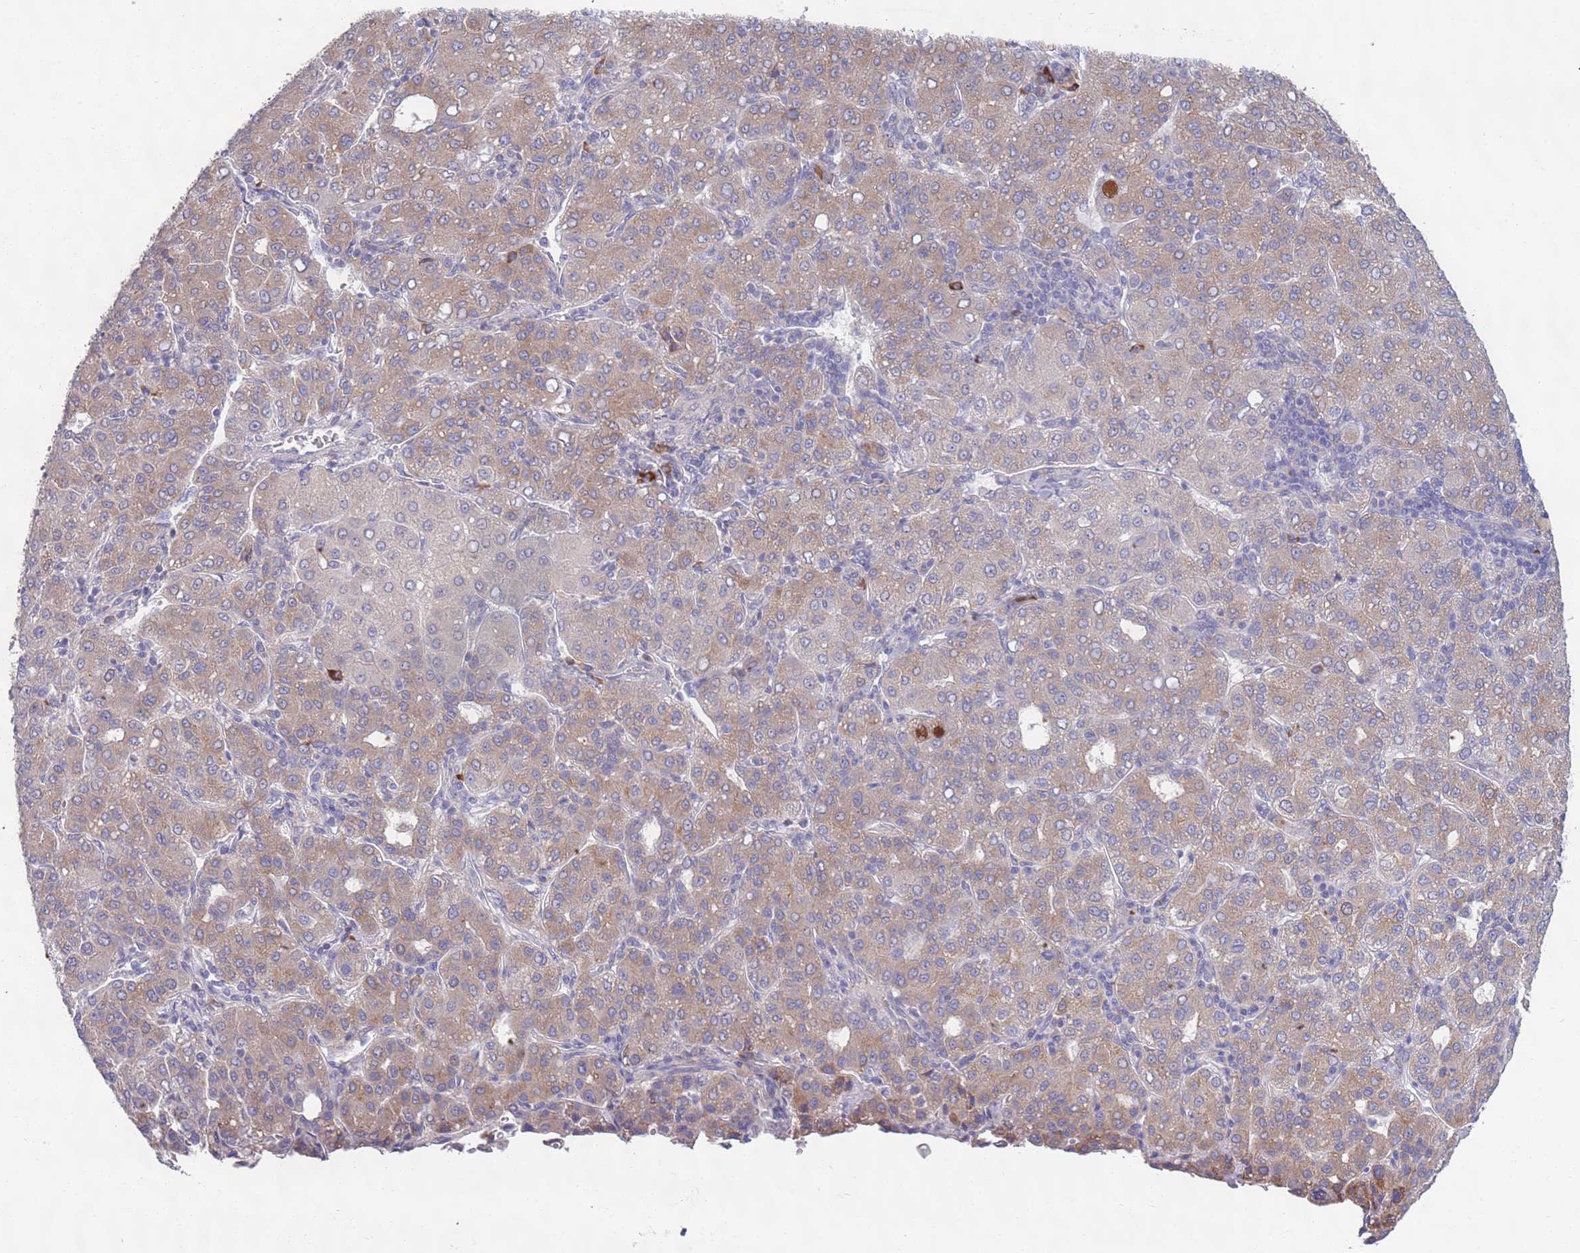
{"staining": {"intensity": "moderate", "quantity": "25%-75%", "location": "cytoplasmic/membranous"}, "tissue": "liver cancer", "cell_type": "Tumor cells", "image_type": "cancer", "snomed": [{"axis": "morphology", "description": "Carcinoma, Hepatocellular, NOS"}, {"axis": "topography", "description": "Liver"}], "caption": "Tumor cells show medium levels of moderate cytoplasmic/membranous expression in about 25%-75% of cells in human liver hepatocellular carcinoma.", "gene": "LTB", "patient": {"sex": "male", "age": 65}}